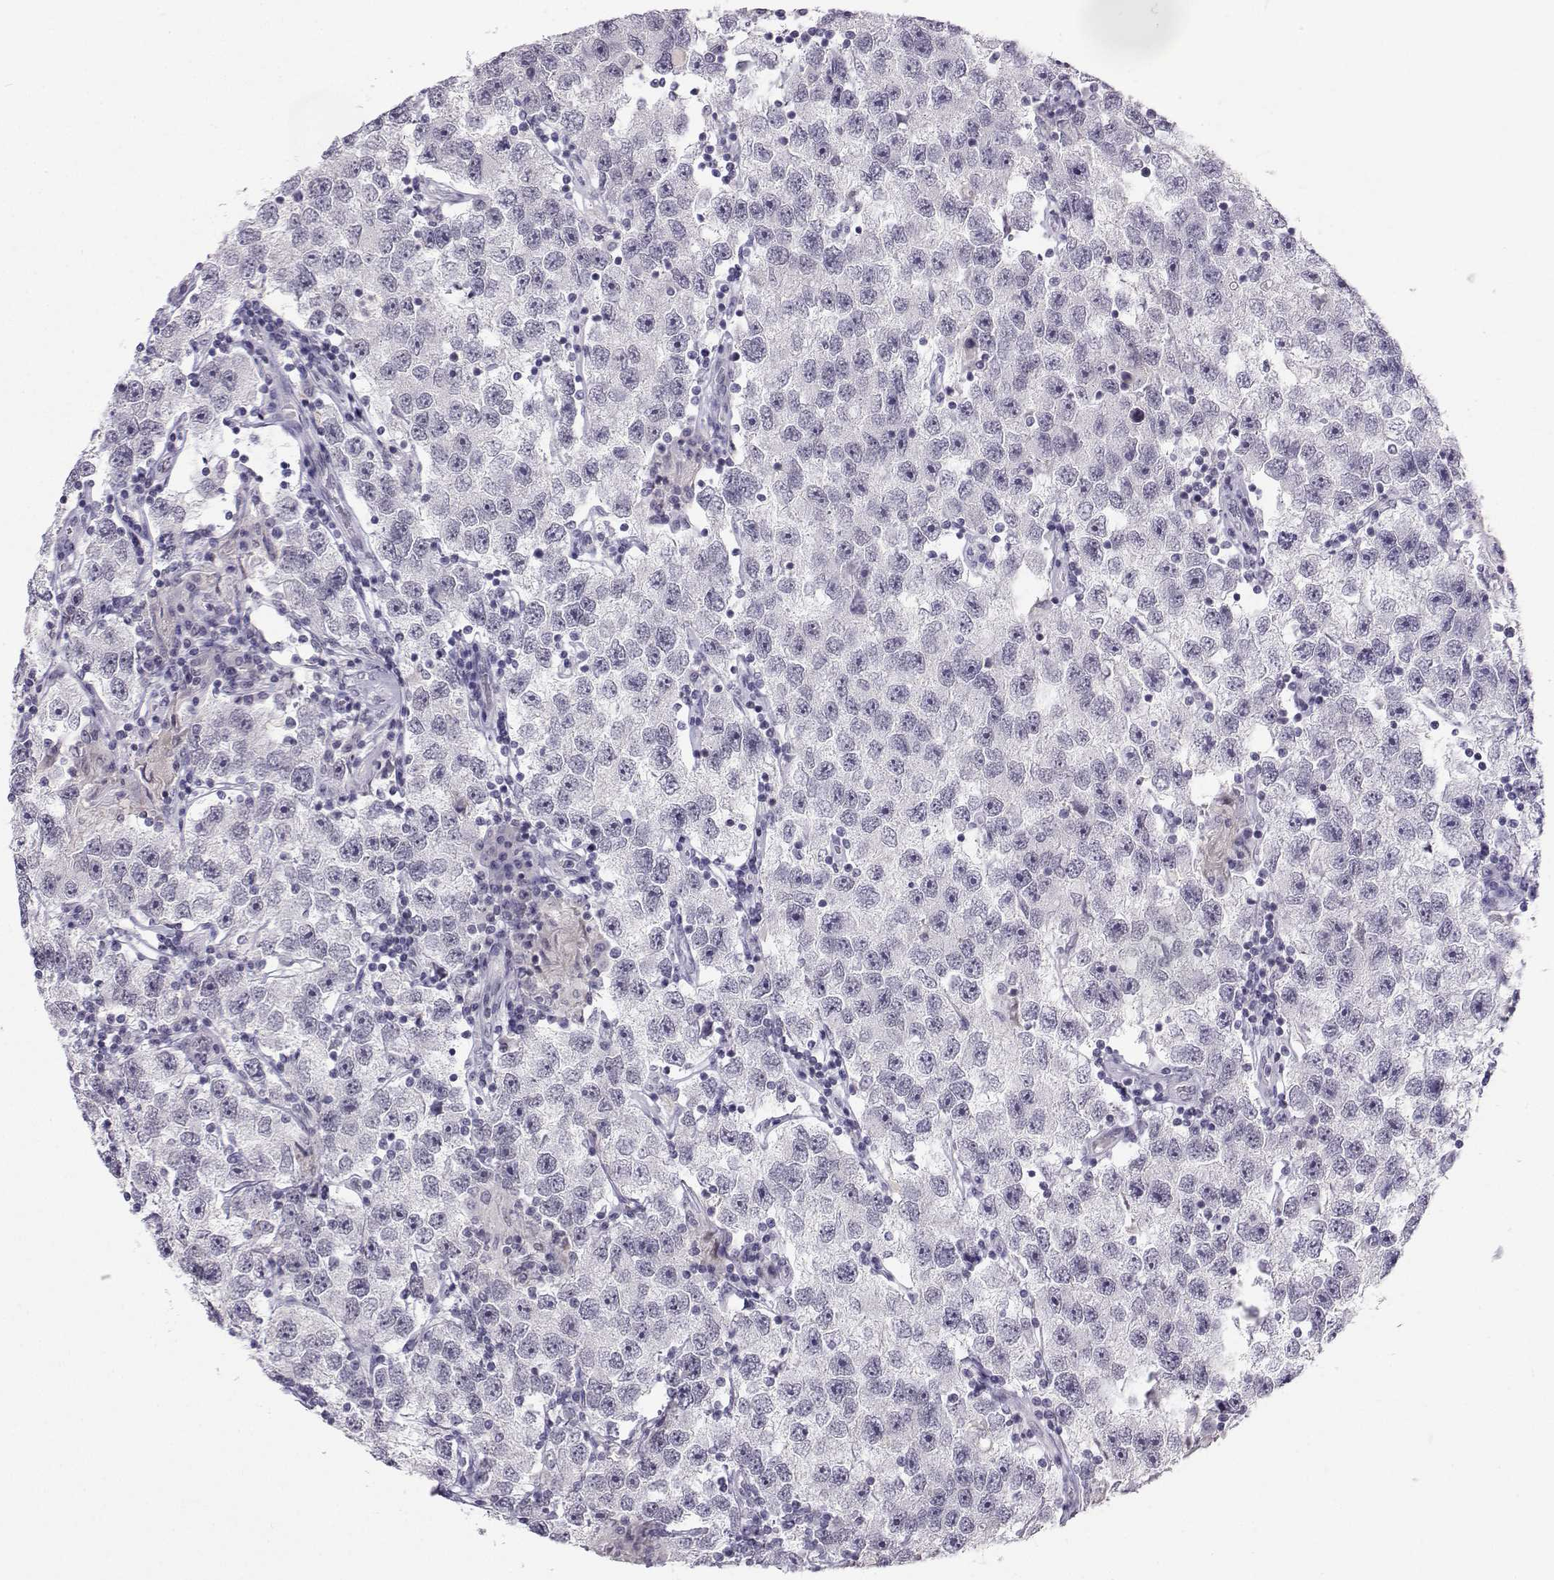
{"staining": {"intensity": "negative", "quantity": "none", "location": "none"}, "tissue": "testis cancer", "cell_type": "Tumor cells", "image_type": "cancer", "snomed": [{"axis": "morphology", "description": "Seminoma, NOS"}, {"axis": "topography", "description": "Testis"}], "caption": "Testis cancer was stained to show a protein in brown. There is no significant positivity in tumor cells.", "gene": "LHX1", "patient": {"sex": "male", "age": 26}}